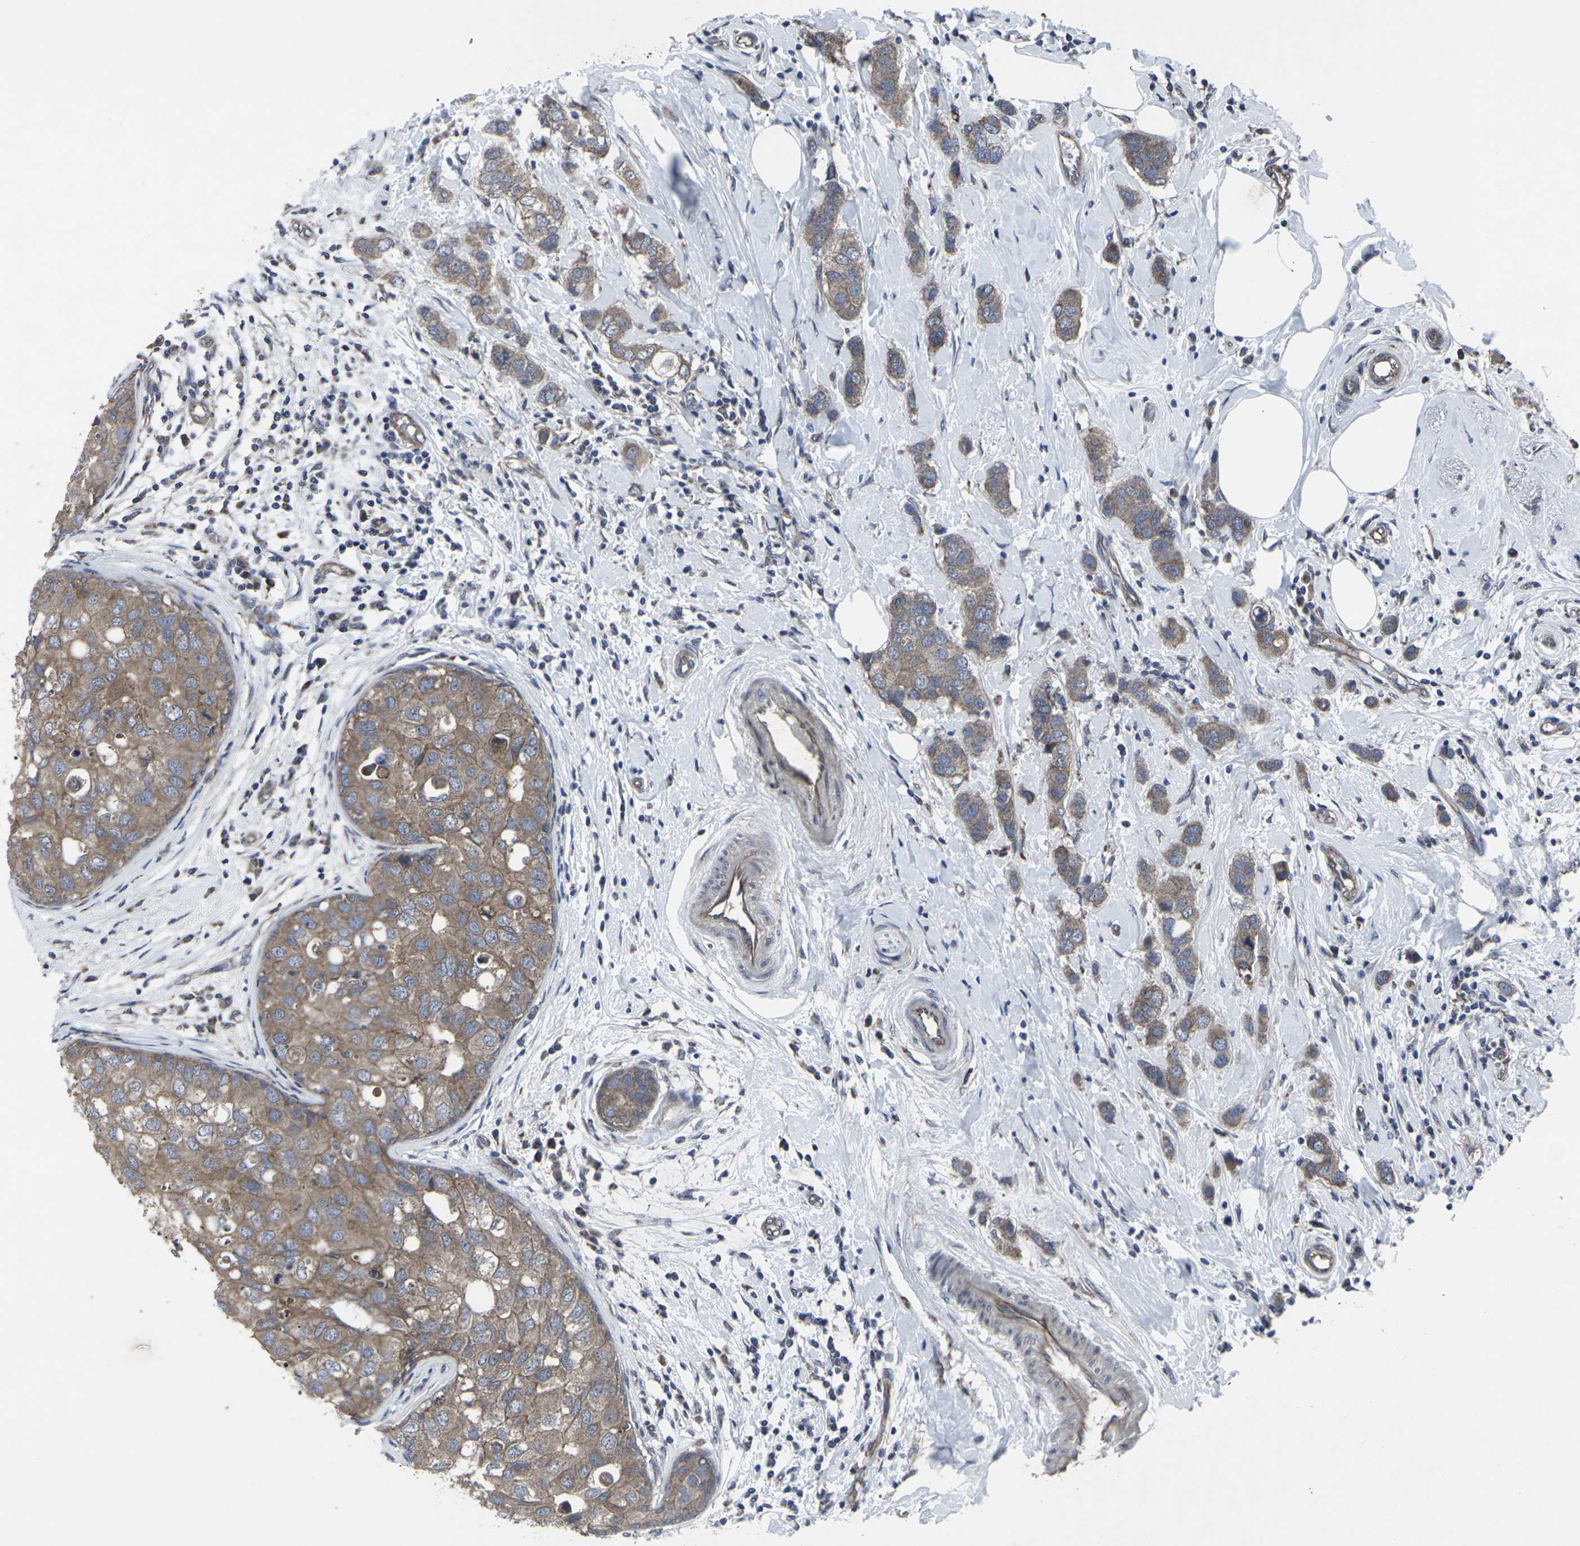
{"staining": {"intensity": "moderate", "quantity": ">75%", "location": "cytoplasmic/membranous"}, "tissue": "breast cancer", "cell_type": "Tumor cells", "image_type": "cancer", "snomed": [{"axis": "morphology", "description": "Duct carcinoma"}, {"axis": "topography", "description": "Breast"}], "caption": "The micrograph demonstrates immunohistochemical staining of intraductal carcinoma (breast). There is moderate cytoplasmic/membranous positivity is identified in about >75% of tumor cells.", "gene": "MAPKAPK2", "patient": {"sex": "female", "age": 50}}